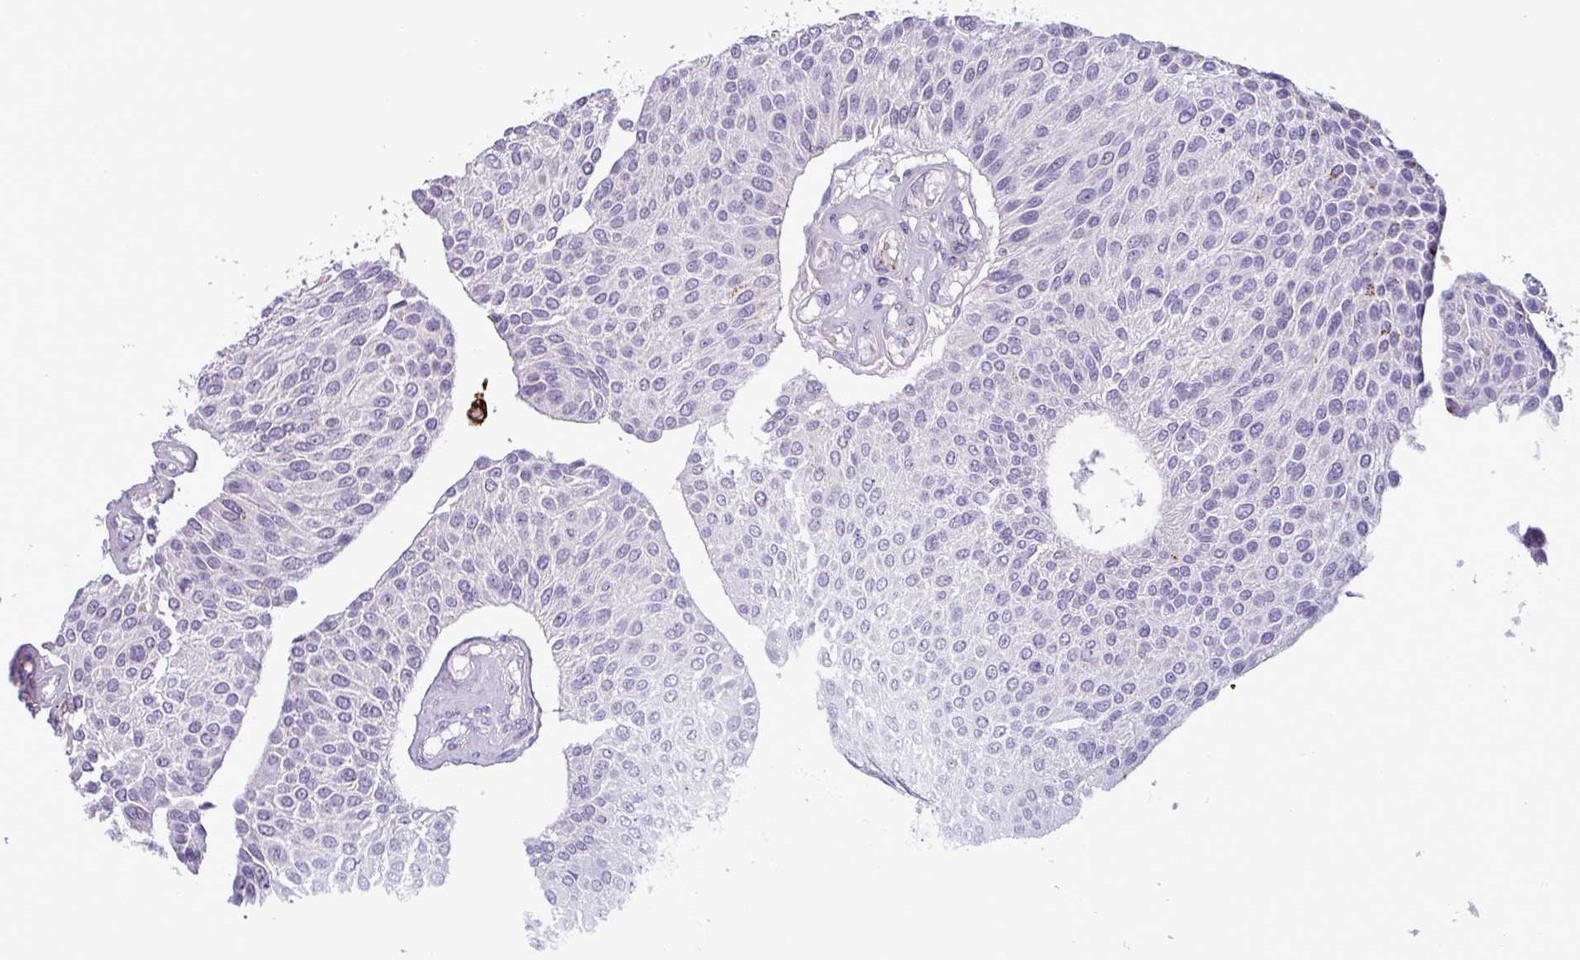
{"staining": {"intensity": "negative", "quantity": "none", "location": "none"}, "tissue": "urothelial cancer", "cell_type": "Tumor cells", "image_type": "cancer", "snomed": [{"axis": "morphology", "description": "Urothelial carcinoma, NOS"}, {"axis": "topography", "description": "Urinary bladder"}], "caption": "Immunohistochemistry (IHC) image of human urothelial cancer stained for a protein (brown), which demonstrates no positivity in tumor cells.", "gene": "PLIN2", "patient": {"sex": "male", "age": 55}}